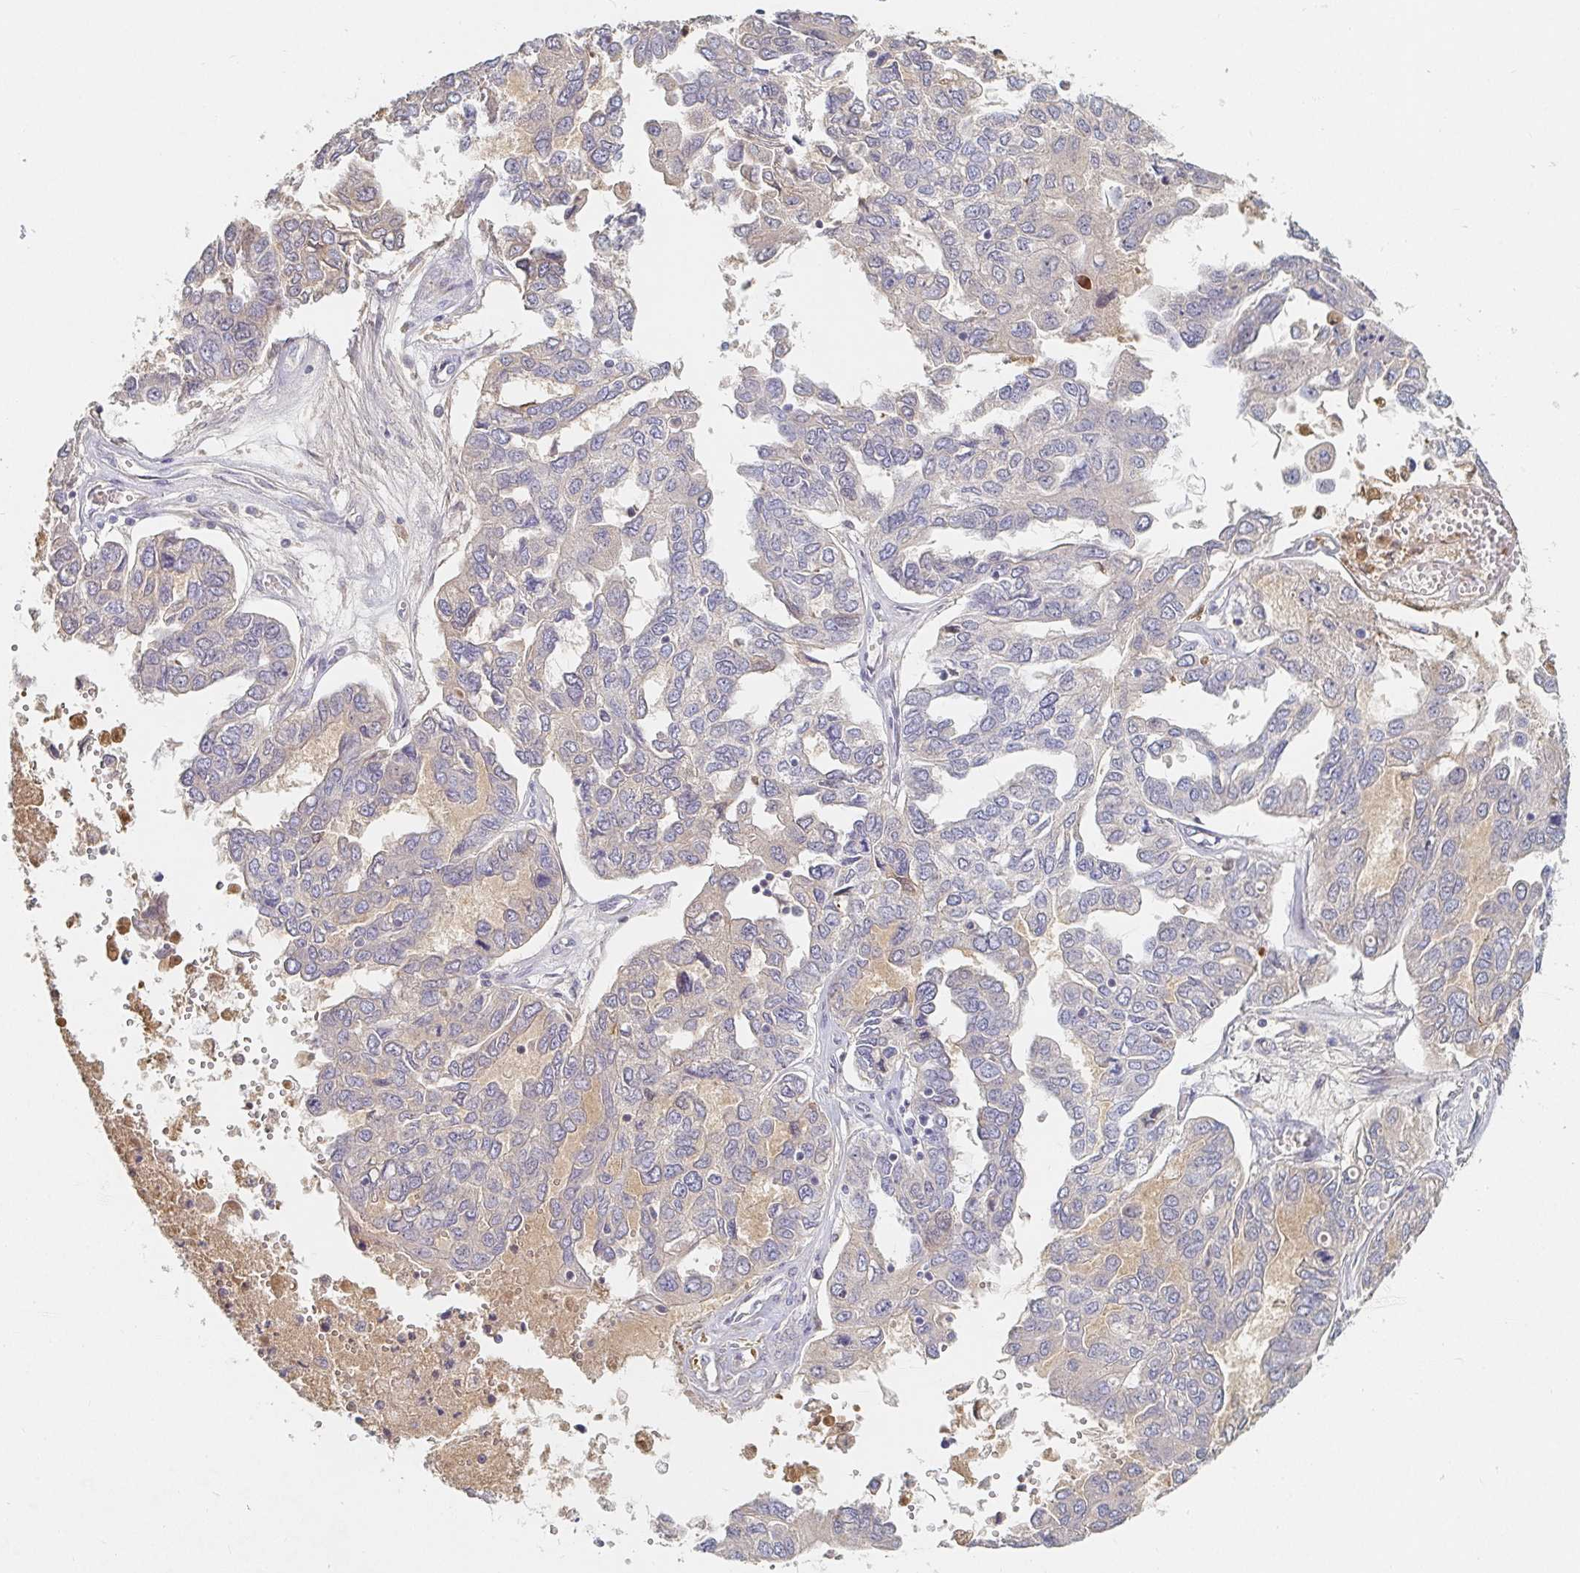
{"staining": {"intensity": "negative", "quantity": "none", "location": "none"}, "tissue": "ovarian cancer", "cell_type": "Tumor cells", "image_type": "cancer", "snomed": [{"axis": "morphology", "description": "Cystadenocarcinoma, serous, NOS"}, {"axis": "topography", "description": "Ovary"}], "caption": "Tumor cells are negative for brown protein staining in ovarian cancer.", "gene": "NME9", "patient": {"sex": "female", "age": 53}}